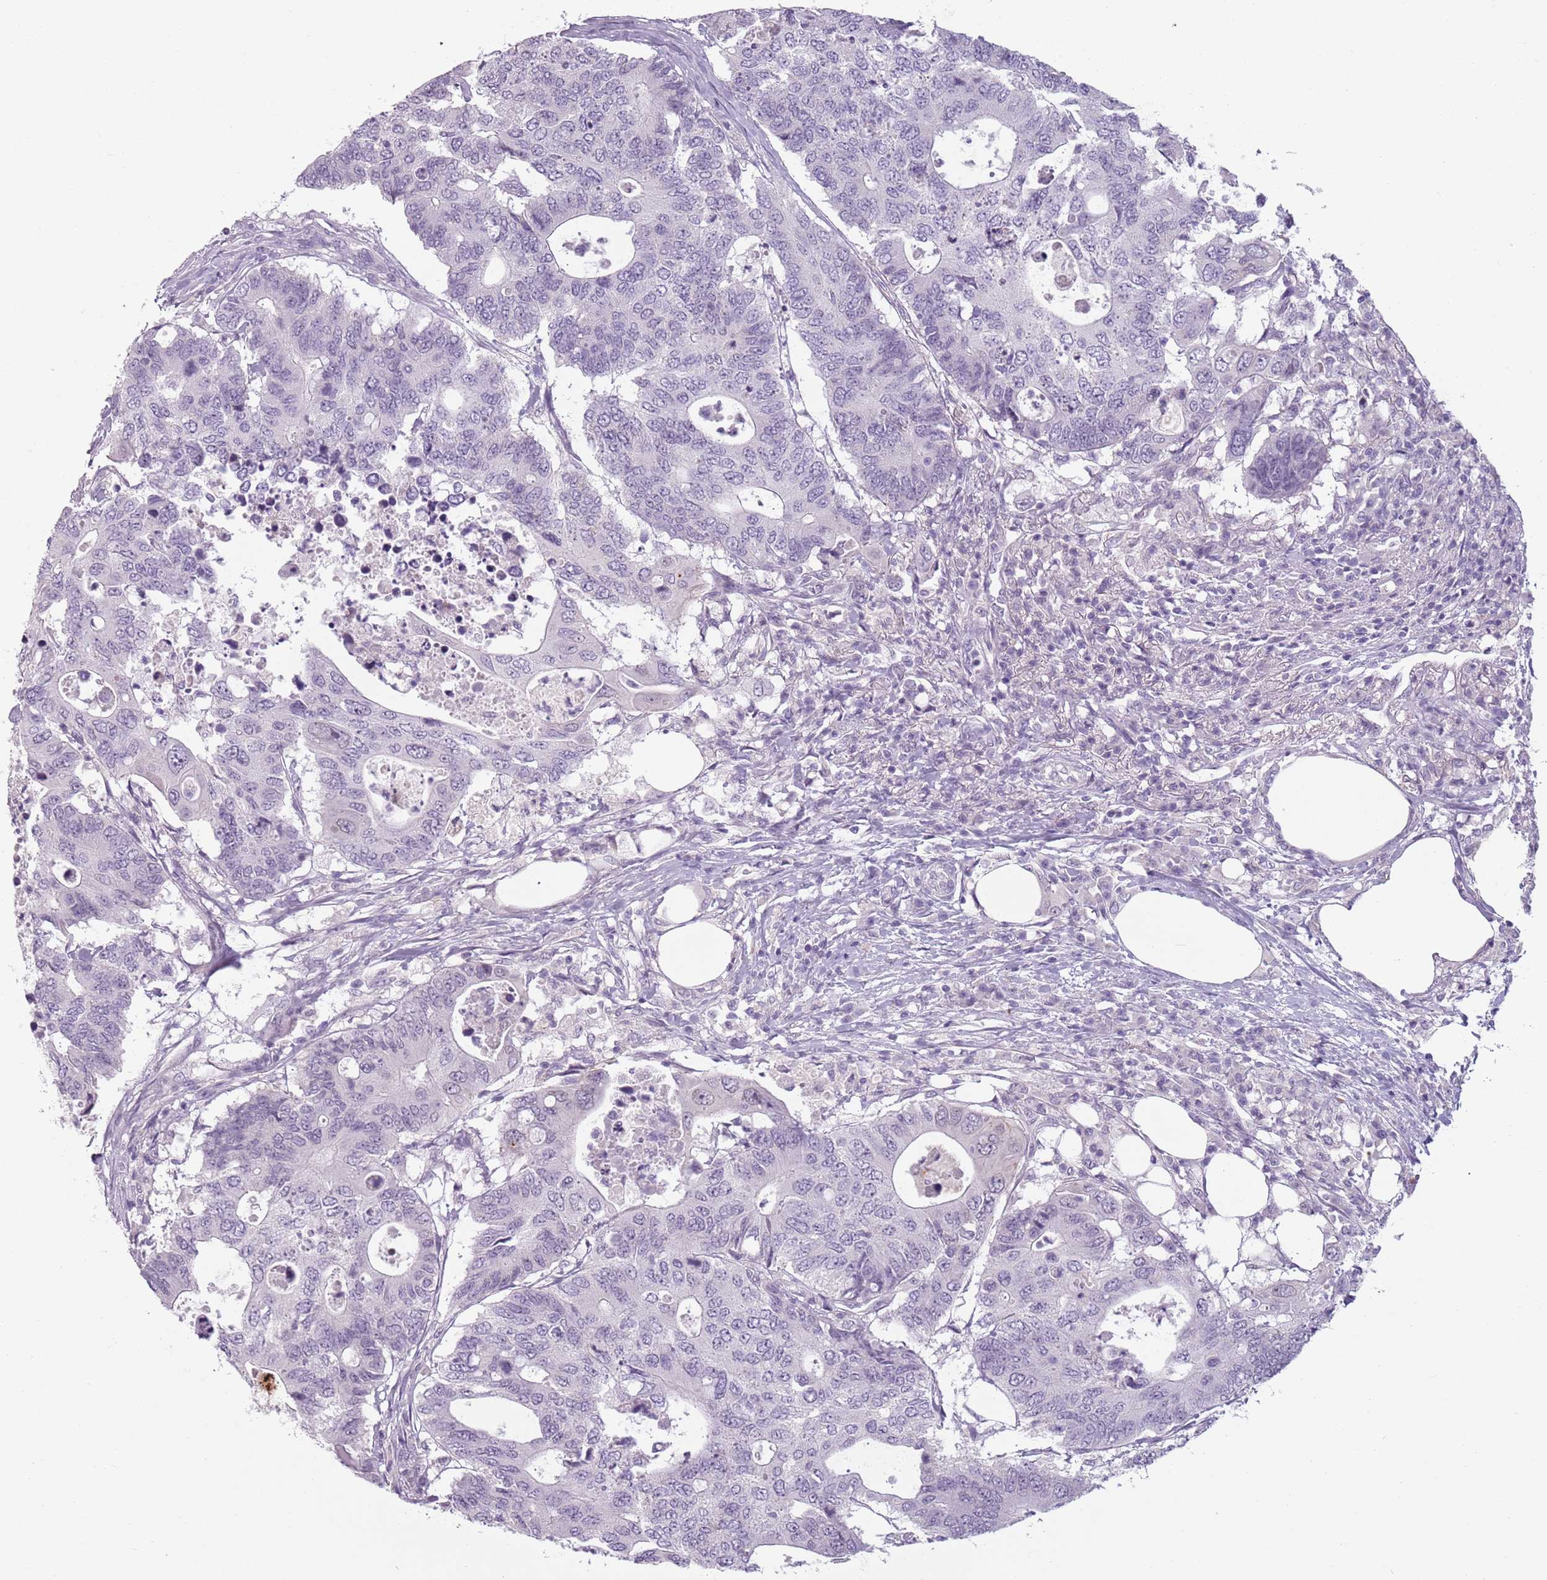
{"staining": {"intensity": "negative", "quantity": "none", "location": "none"}, "tissue": "colorectal cancer", "cell_type": "Tumor cells", "image_type": "cancer", "snomed": [{"axis": "morphology", "description": "Adenocarcinoma, NOS"}, {"axis": "topography", "description": "Colon"}], "caption": "Tumor cells are negative for protein expression in human colorectal adenocarcinoma.", "gene": "PIEZO1", "patient": {"sex": "male", "age": 71}}